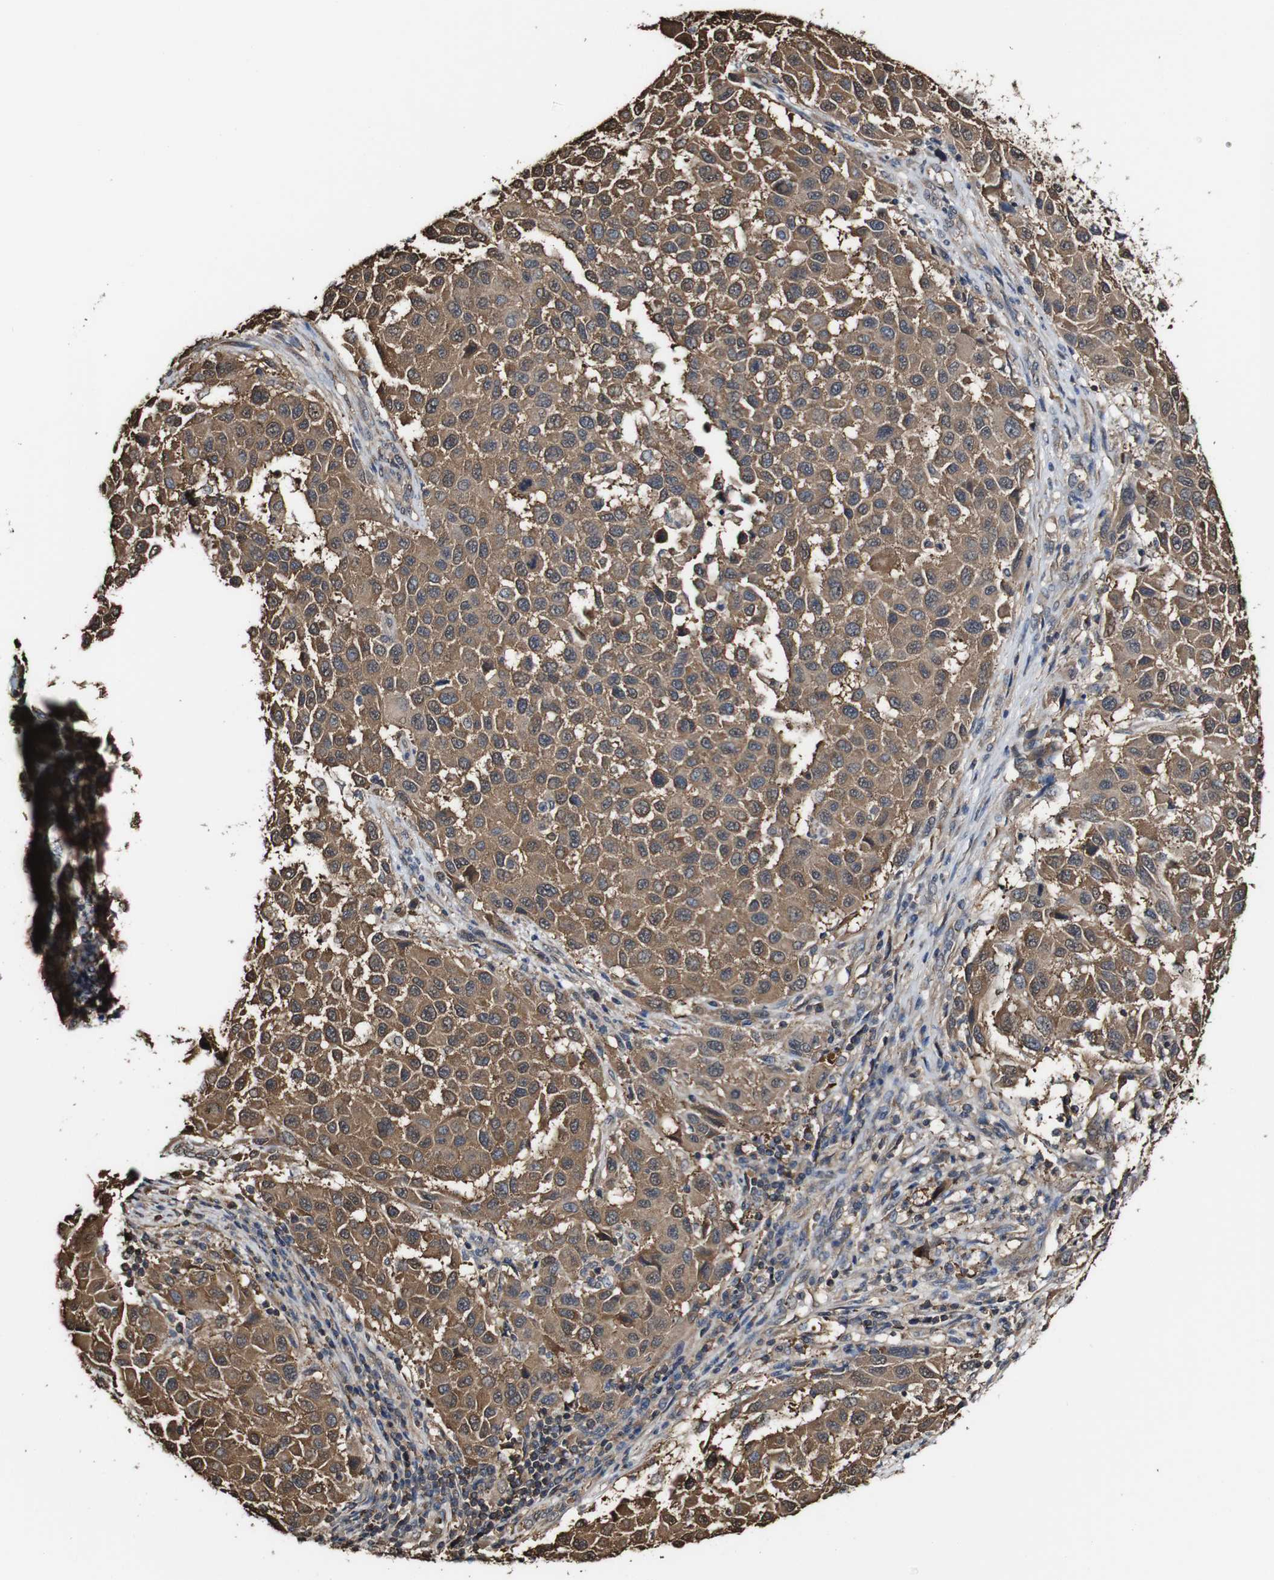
{"staining": {"intensity": "moderate", "quantity": ">75%", "location": "cytoplasmic/membranous"}, "tissue": "melanoma", "cell_type": "Tumor cells", "image_type": "cancer", "snomed": [{"axis": "morphology", "description": "Malignant melanoma, Metastatic site"}, {"axis": "topography", "description": "Lymph node"}], "caption": "A photomicrograph of melanoma stained for a protein reveals moderate cytoplasmic/membranous brown staining in tumor cells.", "gene": "PTPRR", "patient": {"sex": "male", "age": 61}}